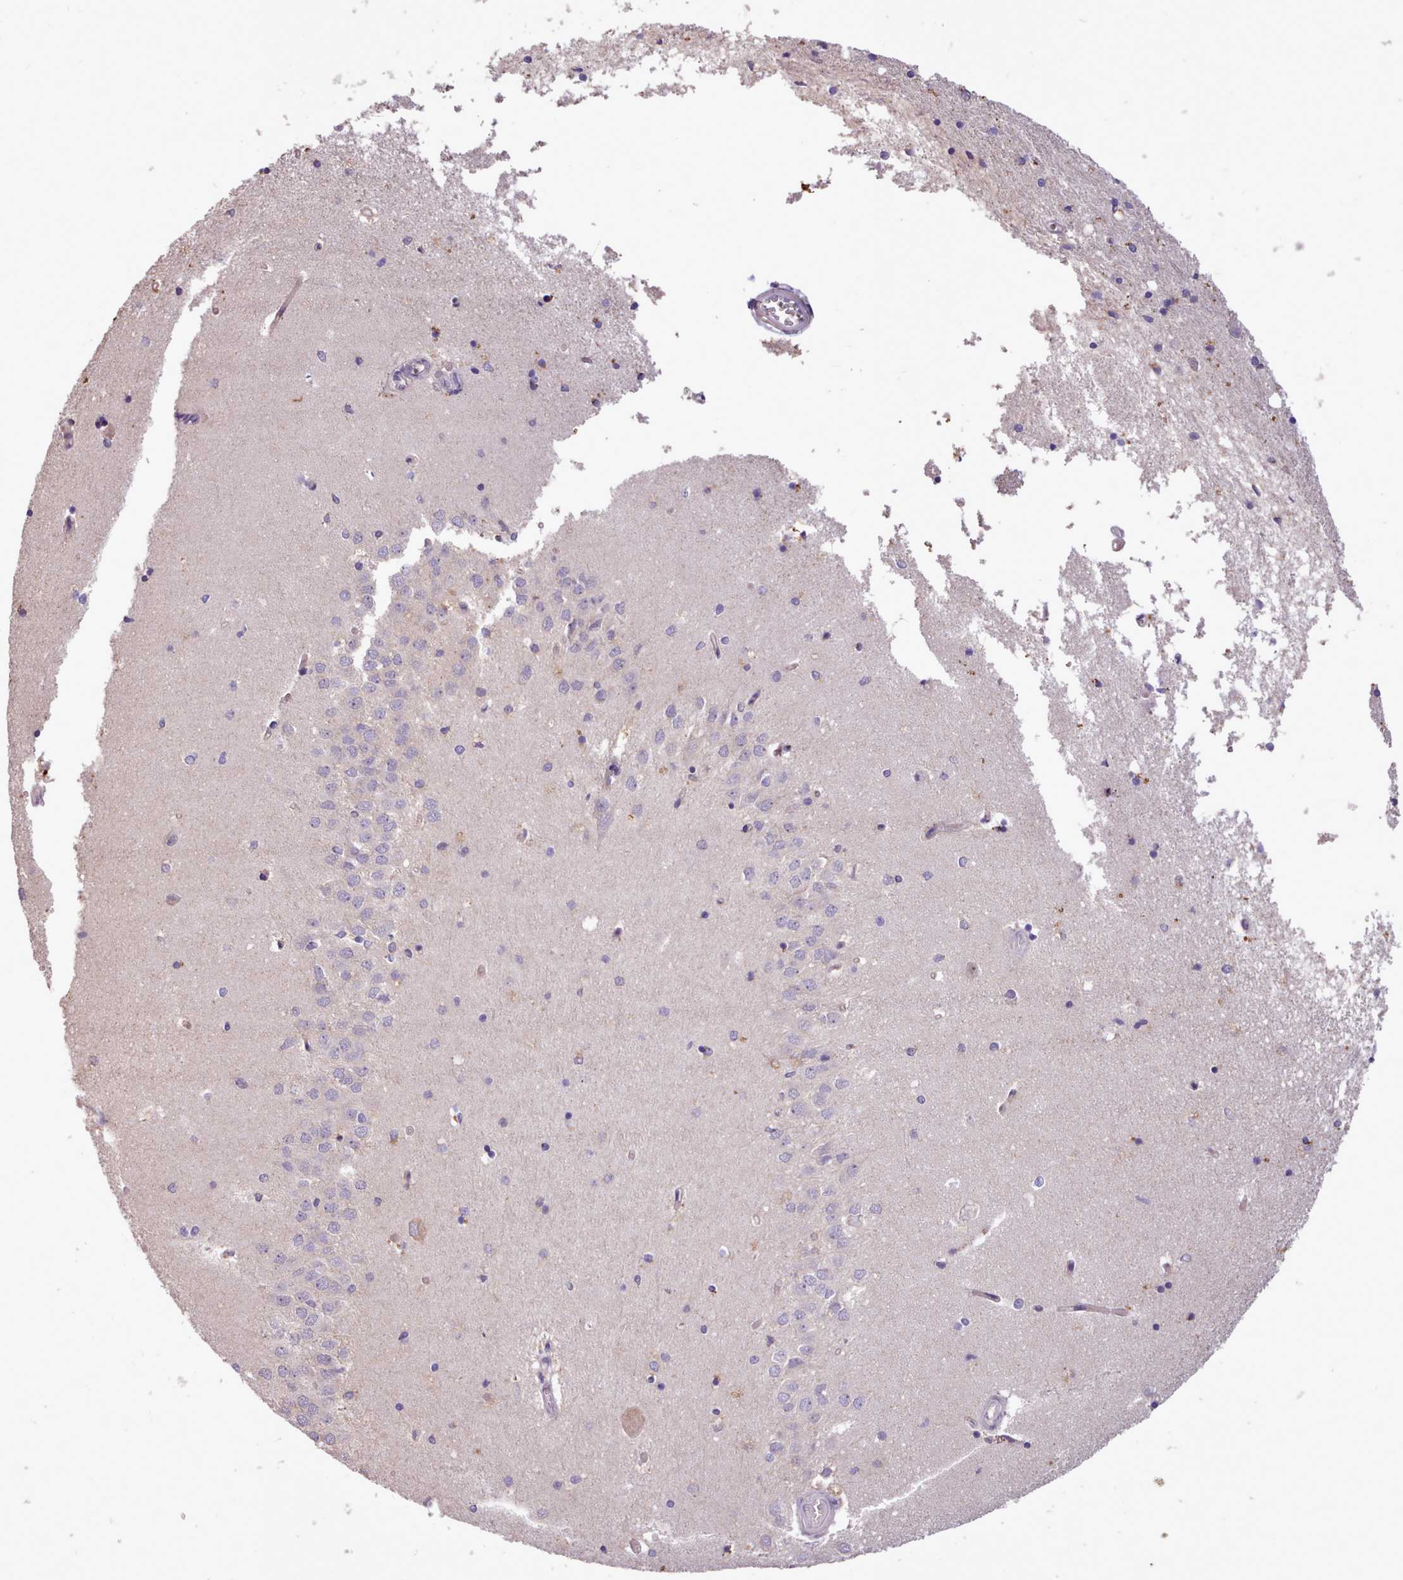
{"staining": {"intensity": "negative", "quantity": "none", "location": "none"}, "tissue": "hippocampus", "cell_type": "Glial cells", "image_type": "normal", "snomed": [{"axis": "morphology", "description": "Normal tissue, NOS"}, {"axis": "topography", "description": "Hippocampus"}], "caption": "High power microscopy micrograph of an immunohistochemistry histopathology image of unremarkable hippocampus, revealing no significant positivity in glial cells.", "gene": "ZNF607", "patient": {"sex": "male", "age": 45}}